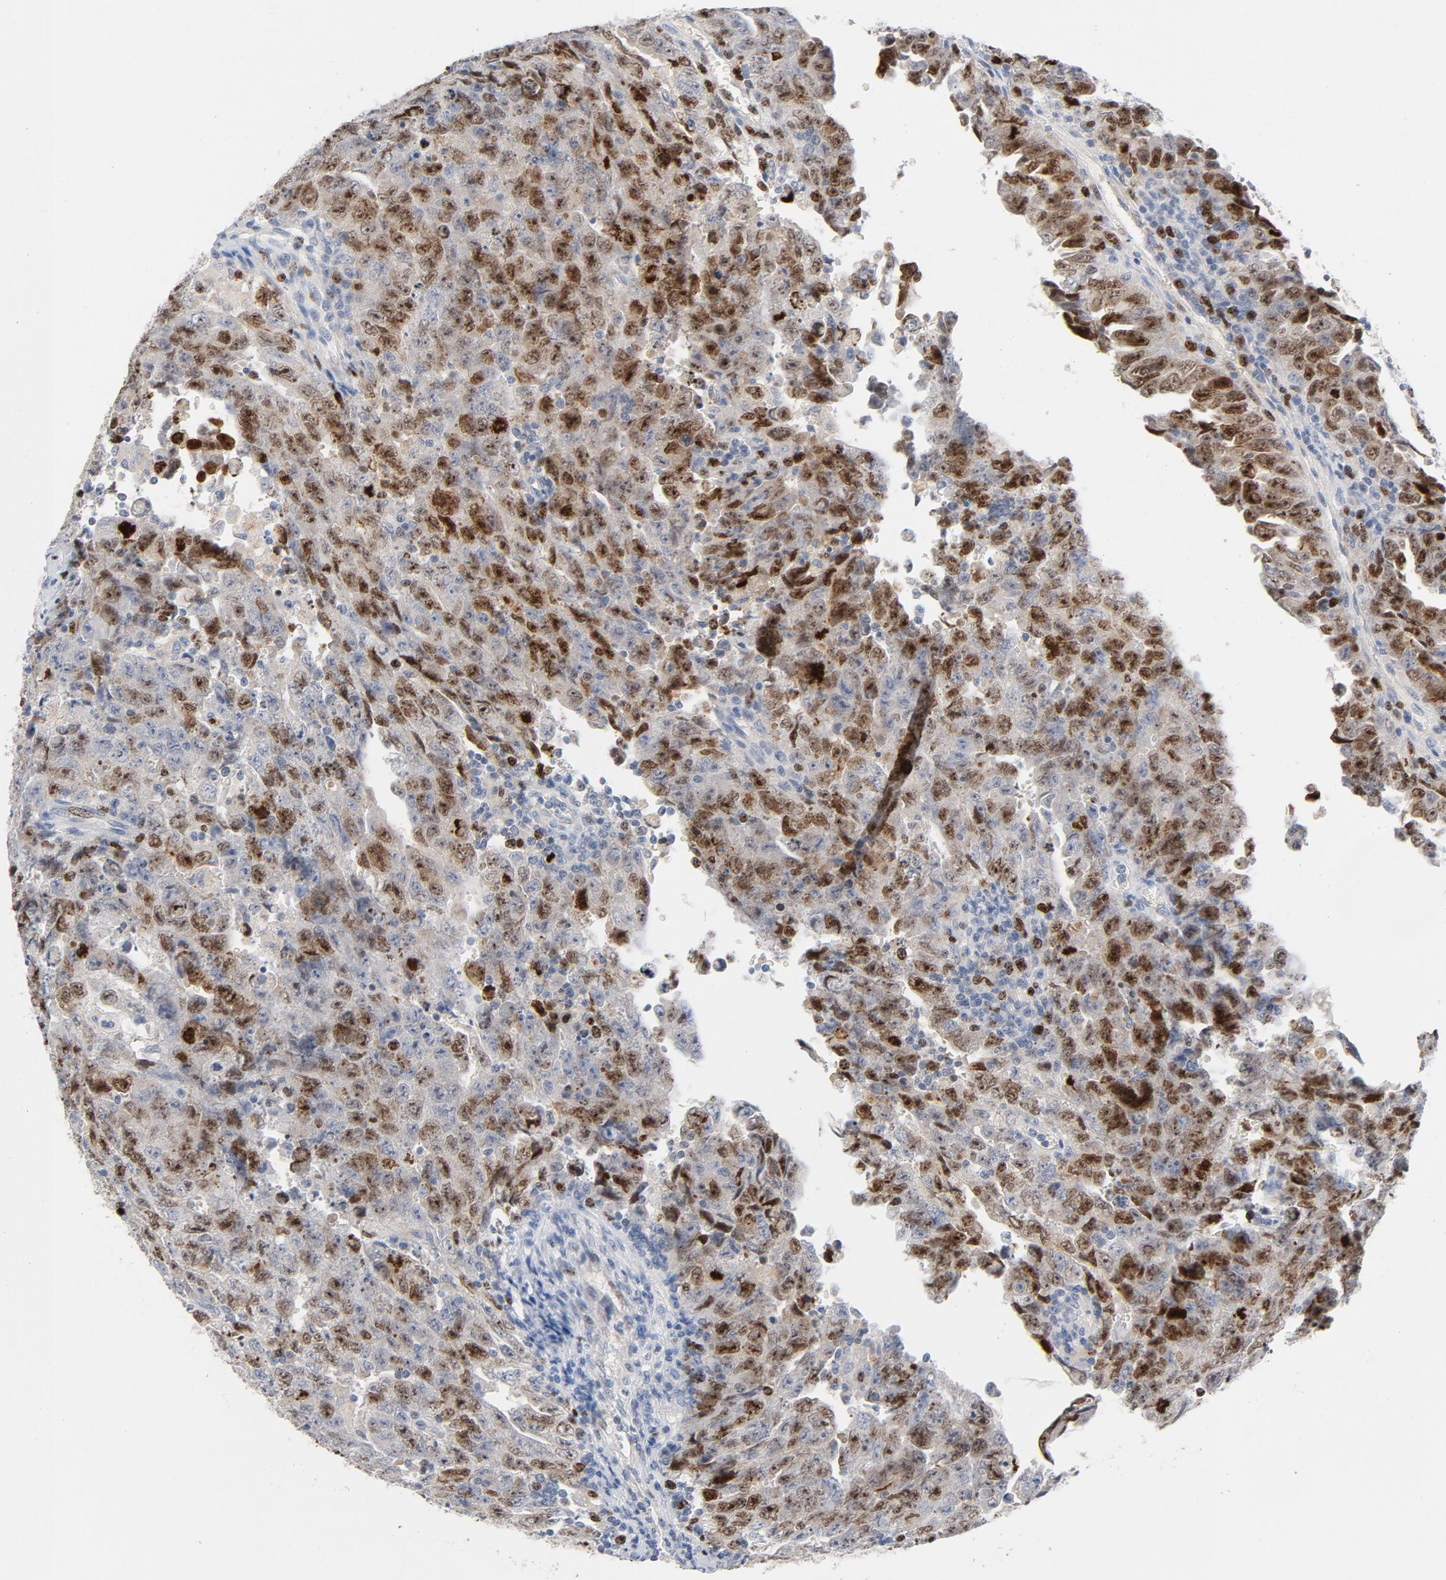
{"staining": {"intensity": "moderate", "quantity": "25%-75%", "location": "nuclear"}, "tissue": "testis cancer", "cell_type": "Tumor cells", "image_type": "cancer", "snomed": [{"axis": "morphology", "description": "Carcinoma, Embryonal, NOS"}, {"axis": "topography", "description": "Testis"}], "caption": "Testis cancer (embryonal carcinoma) stained for a protein (brown) exhibits moderate nuclear positive staining in about 25%-75% of tumor cells.", "gene": "BIRC5", "patient": {"sex": "male", "age": 28}}